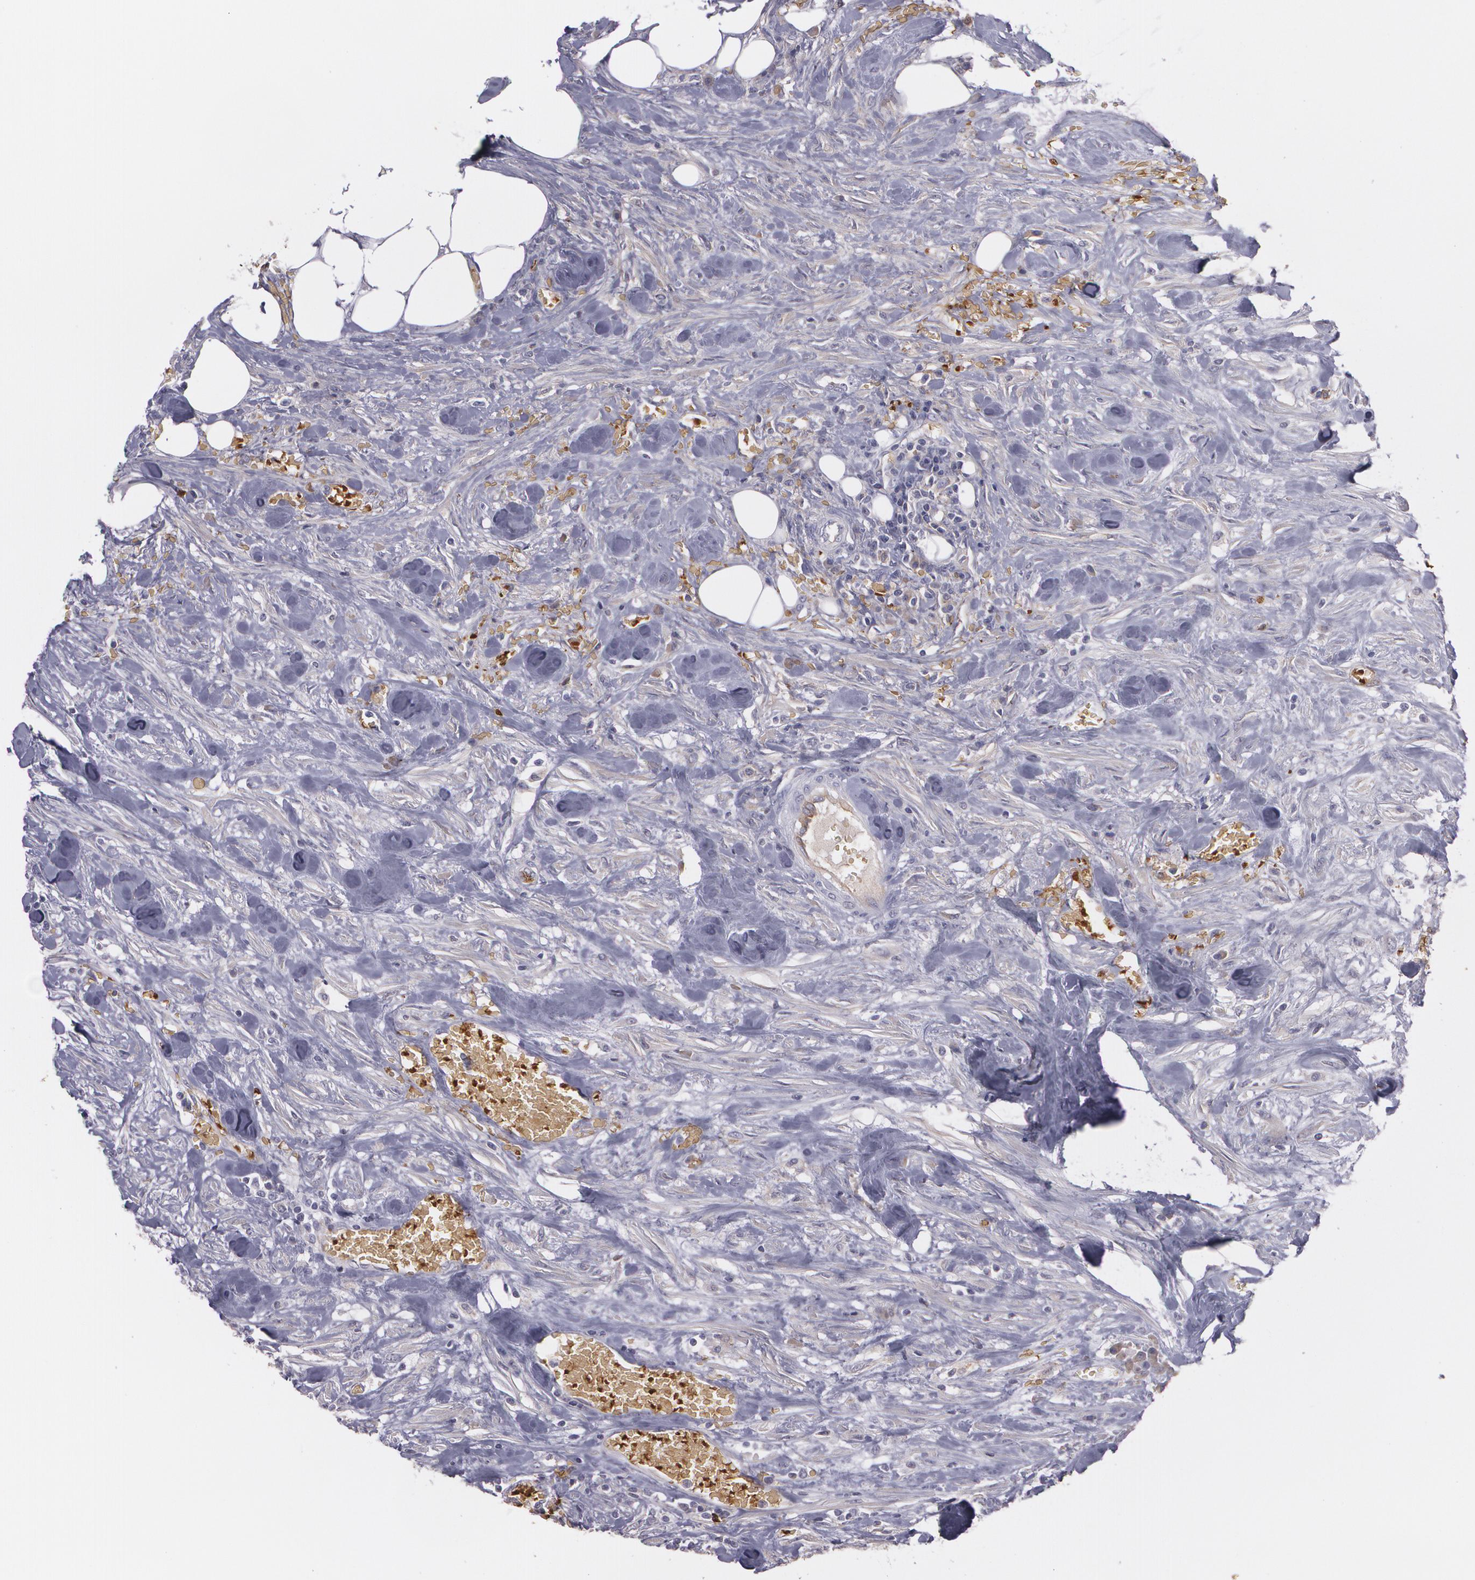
{"staining": {"intensity": "weak", "quantity": "<25%", "location": "cytoplasmic/membranous"}, "tissue": "urothelial cancer", "cell_type": "Tumor cells", "image_type": "cancer", "snomed": [{"axis": "morphology", "description": "Urothelial carcinoma, High grade"}, {"axis": "topography", "description": "Urinary bladder"}], "caption": "DAB immunohistochemical staining of high-grade urothelial carcinoma displays no significant positivity in tumor cells.", "gene": "ACE", "patient": {"sex": "male", "age": 74}}